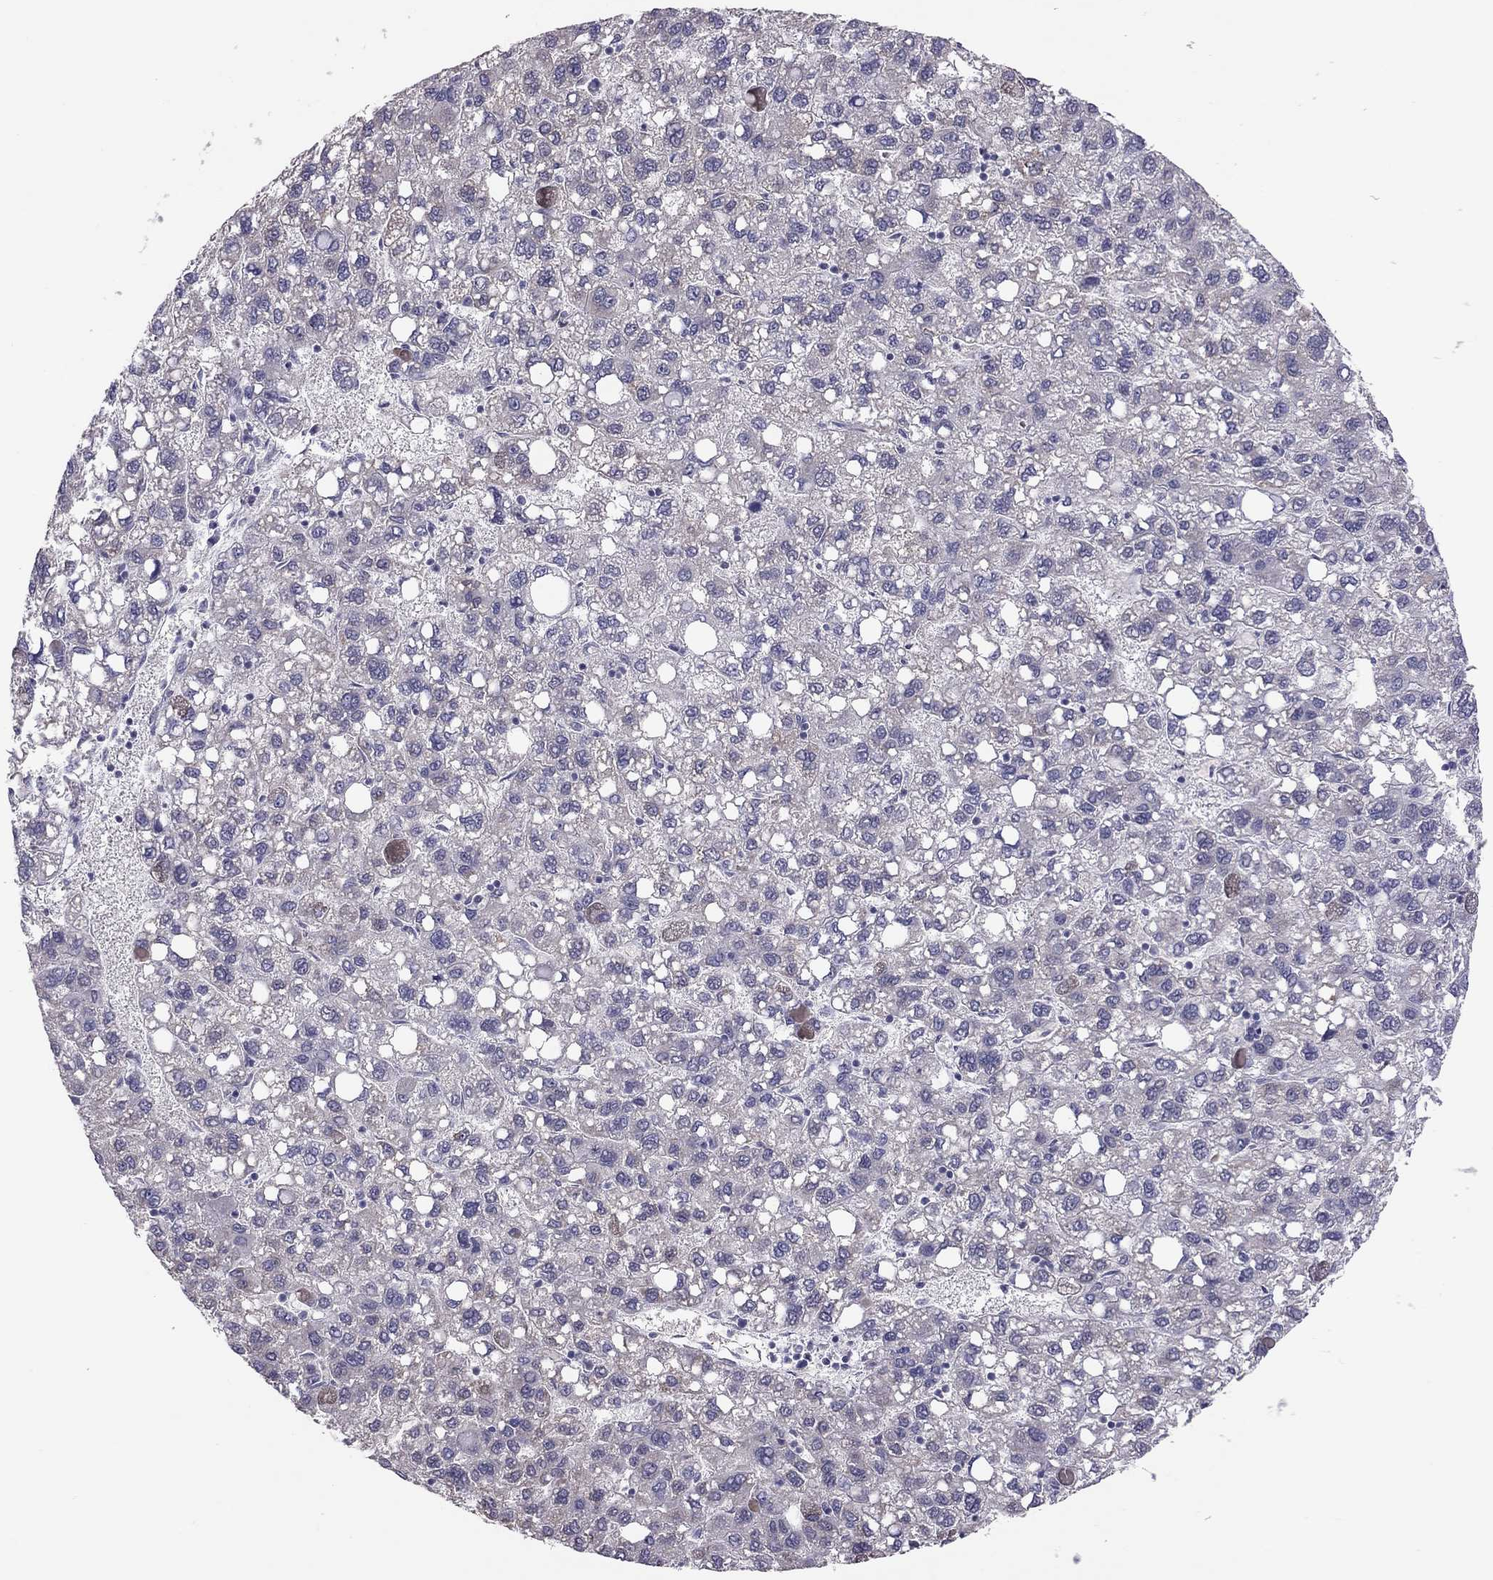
{"staining": {"intensity": "negative", "quantity": "none", "location": "none"}, "tissue": "liver cancer", "cell_type": "Tumor cells", "image_type": "cancer", "snomed": [{"axis": "morphology", "description": "Carcinoma, Hepatocellular, NOS"}, {"axis": "topography", "description": "Liver"}], "caption": "Hepatocellular carcinoma (liver) was stained to show a protein in brown. There is no significant staining in tumor cells. (DAB IHC with hematoxylin counter stain).", "gene": "HSF2BP", "patient": {"sex": "female", "age": 82}}